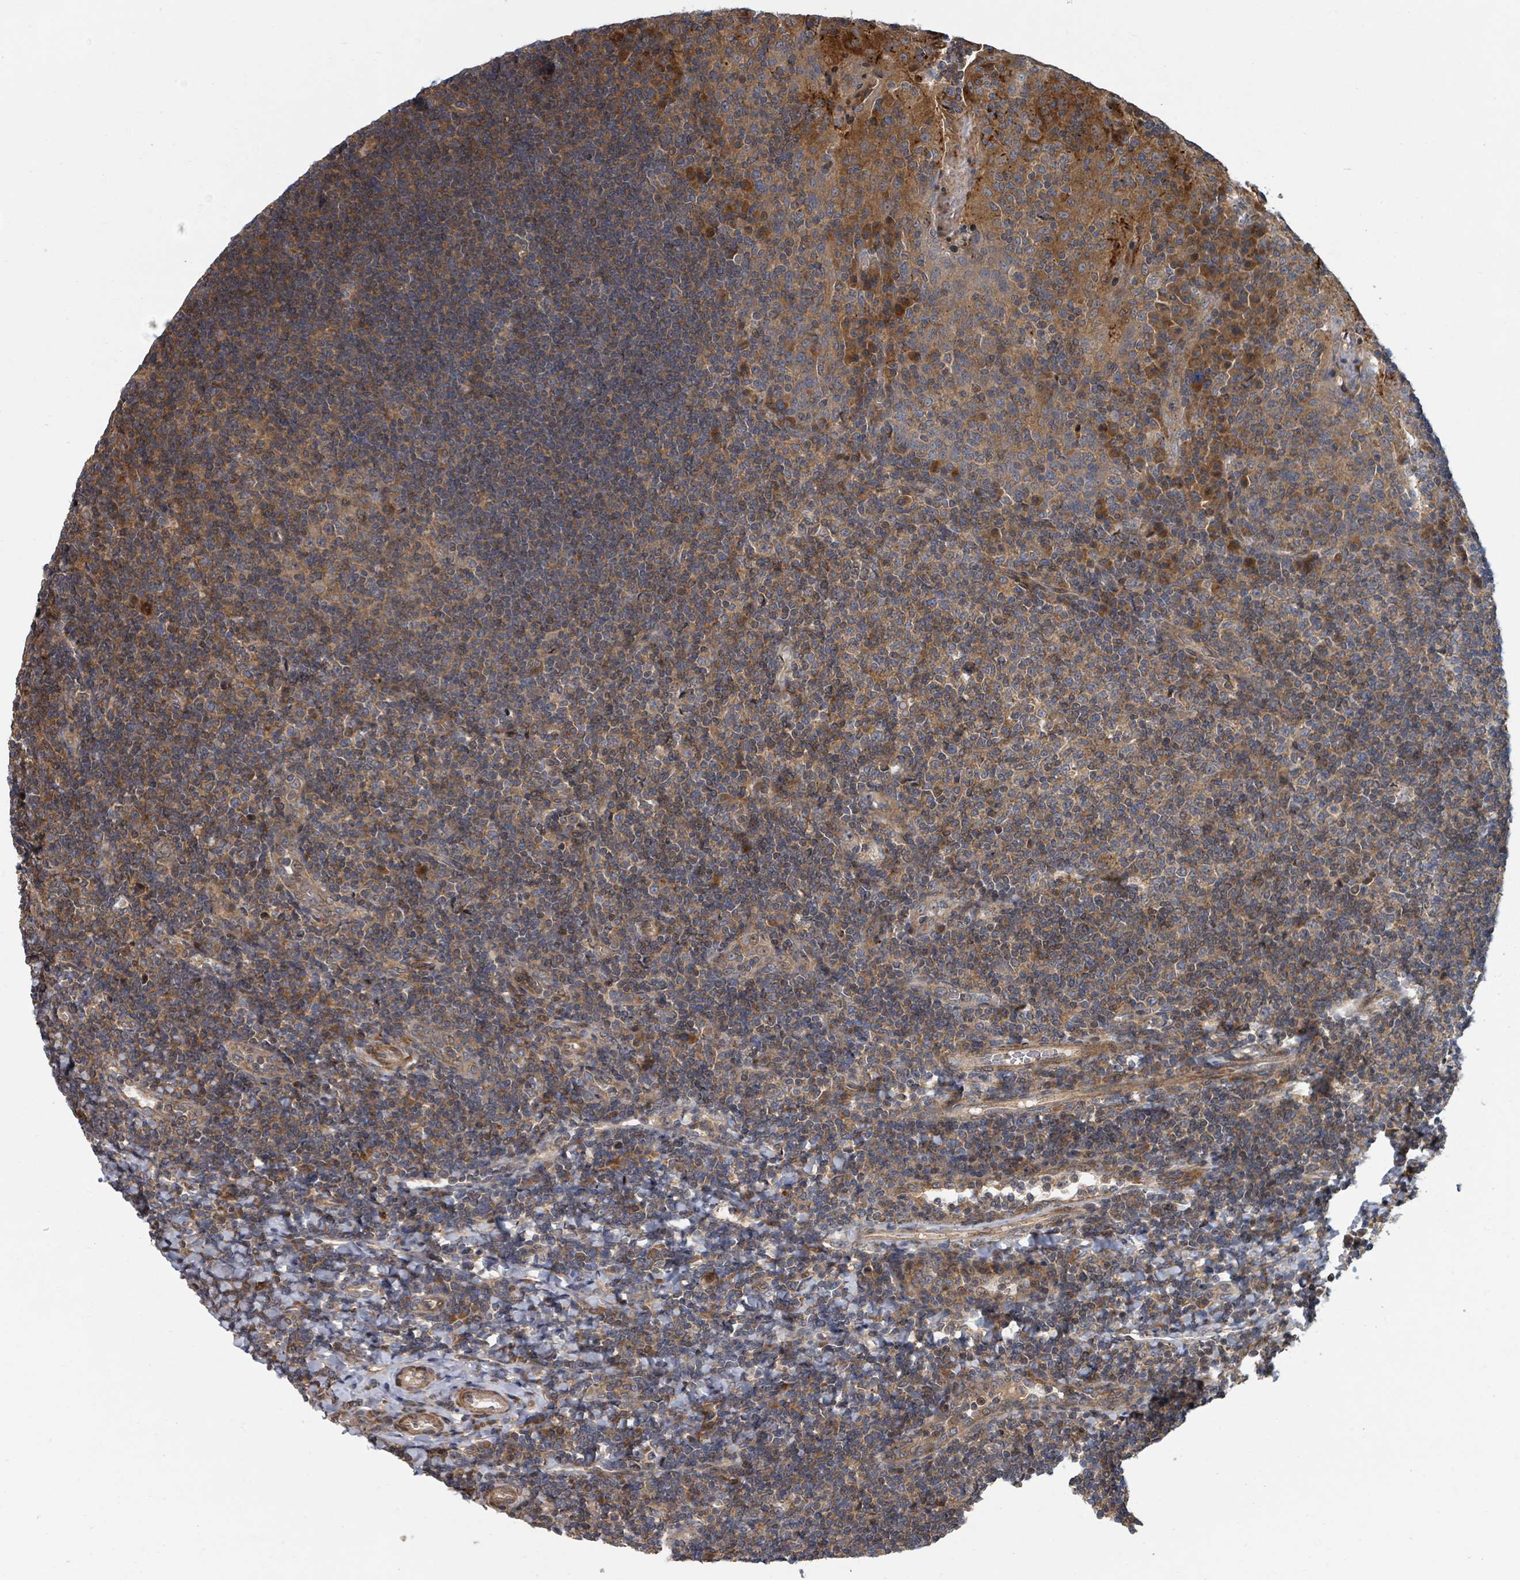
{"staining": {"intensity": "weak", "quantity": ">75%", "location": "cytoplasmic/membranous"}, "tissue": "tonsil", "cell_type": "Germinal center cells", "image_type": "normal", "snomed": [{"axis": "morphology", "description": "Normal tissue, NOS"}, {"axis": "topography", "description": "Tonsil"}], "caption": "Immunohistochemical staining of unremarkable human tonsil demonstrates >75% levels of weak cytoplasmic/membranous protein expression in about >75% of germinal center cells. Using DAB (3,3'-diaminobenzidine) (brown) and hematoxylin (blue) stains, captured at high magnification using brightfield microscopy.", "gene": "DPM1", "patient": {"sex": "male", "age": 17}}